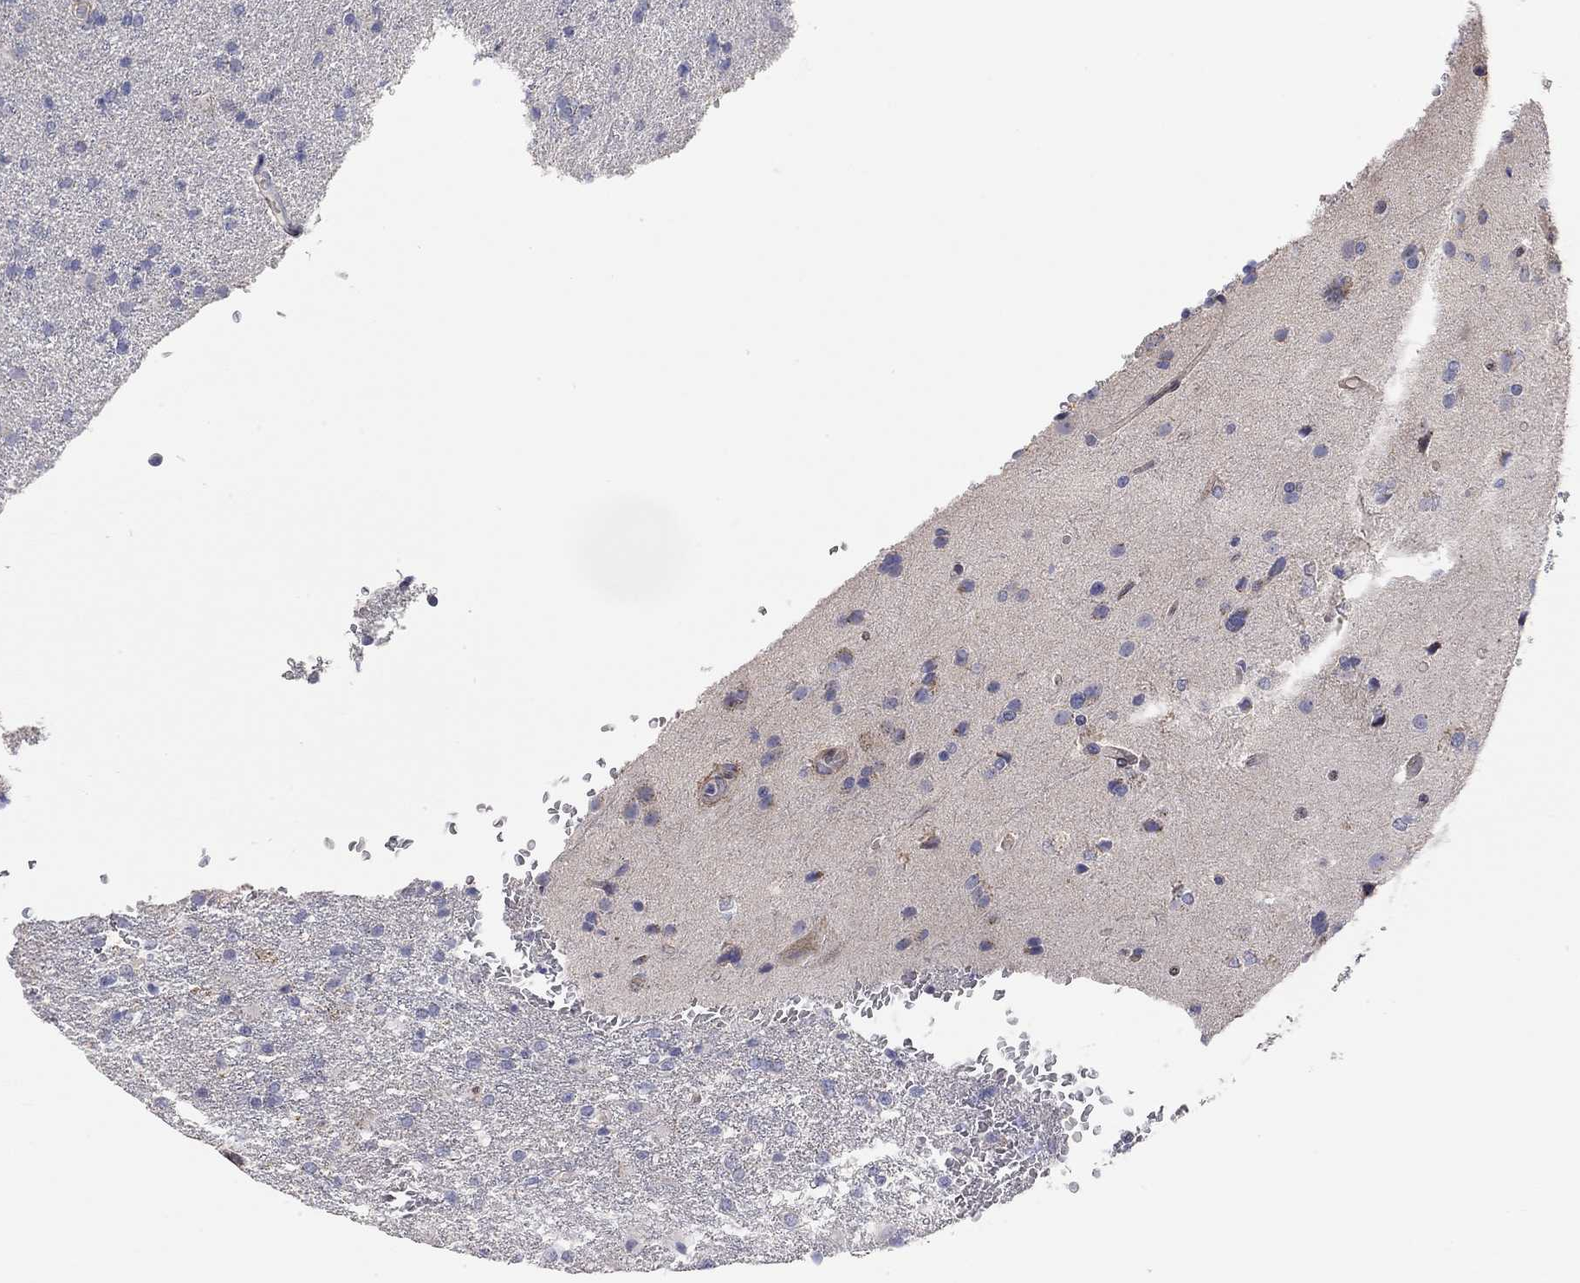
{"staining": {"intensity": "negative", "quantity": "none", "location": "none"}, "tissue": "glioma", "cell_type": "Tumor cells", "image_type": "cancer", "snomed": [{"axis": "morphology", "description": "Glioma, malignant, High grade"}, {"axis": "topography", "description": "Brain"}], "caption": "A photomicrograph of malignant glioma (high-grade) stained for a protein shows no brown staining in tumor cells.", "gene": "PAPSS2", "patient": {"sex": "male", "age": 68}}